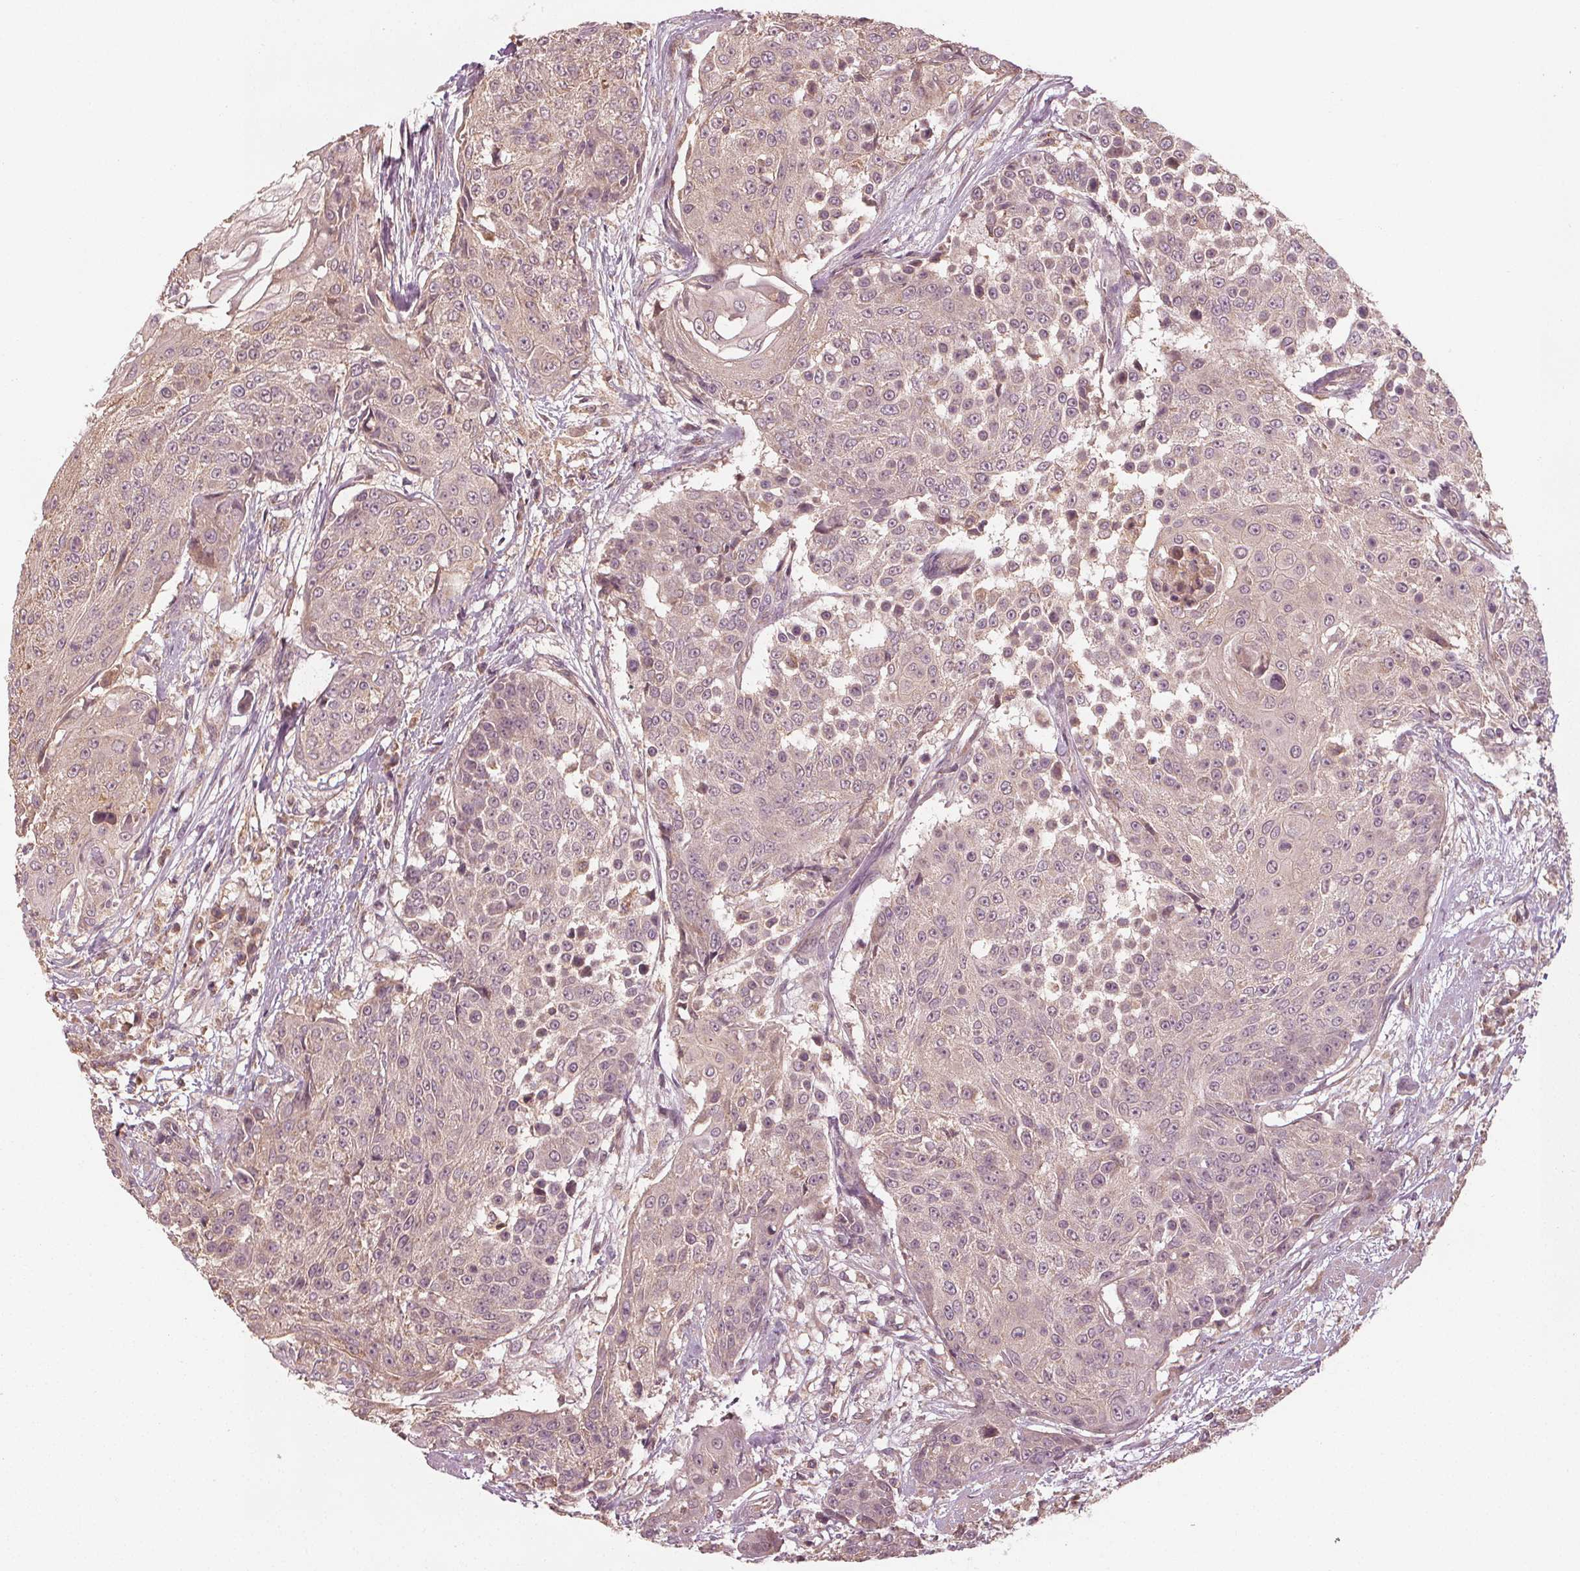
{"staining": {"intensity": "weak", "quantity": "<25%", "location": "cytoplasmic/membranous"}, "tissue": "urothelial cancer", "cell_type": "Tumor cells", "image_type": "cancer", "snomed": [{"axis": "morphology", "description": "Urothelial carcinoma, High grade"}, {"axis": "topography", "description": "Urinary bladder"}], "caption": "Urothelial cancer was stained to show a protein in brown. There is no significant expression in tumor cells.", "gene": "GNB2", "patient": {"sex": "female", "age": 63}}